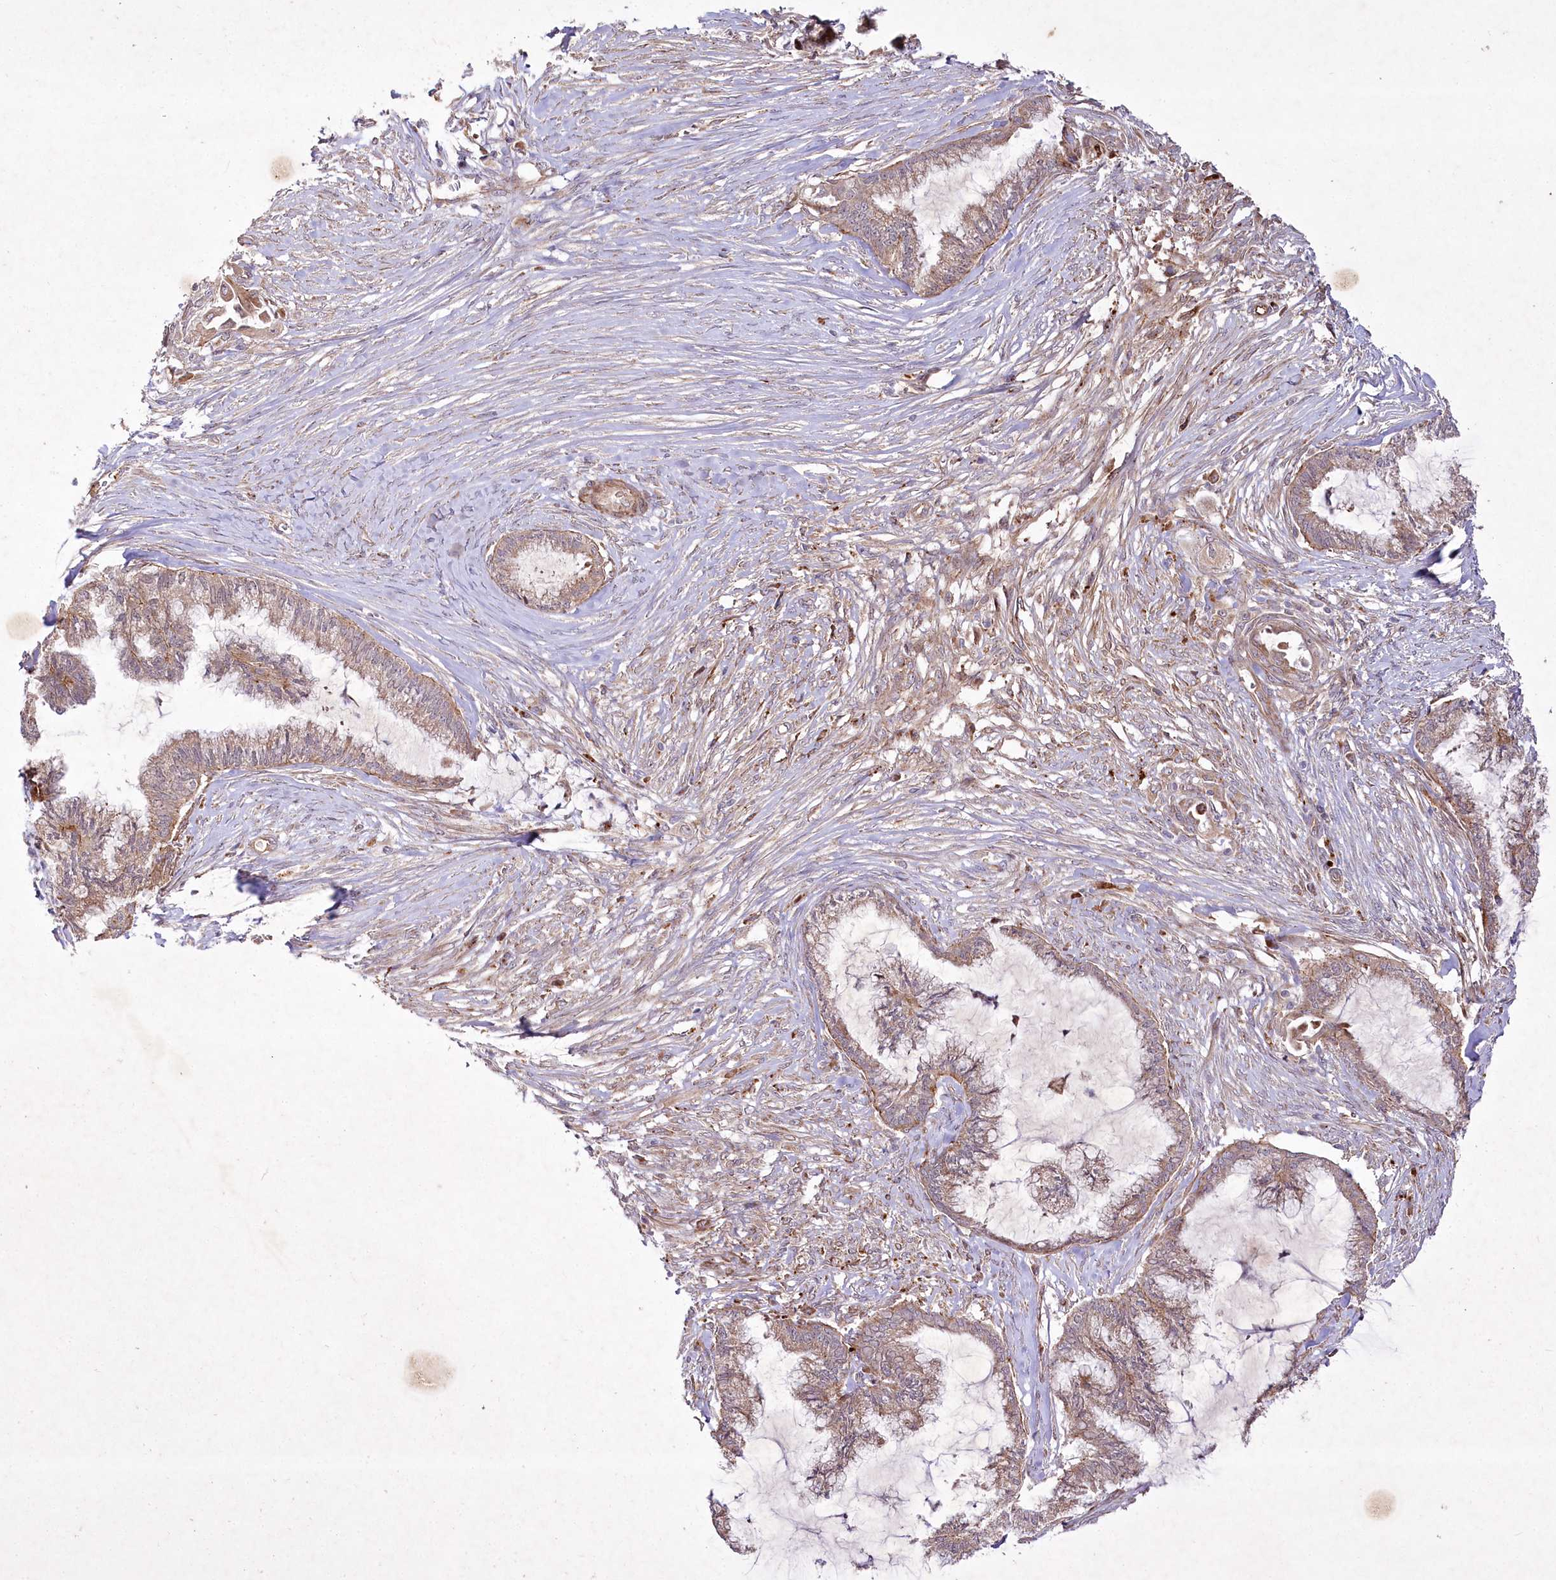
{"staining": {"intensity": "weak", "quantity": ">75%", "location": "cytoplasmic/membranous"}, "tissue": "endometrial cancer", "cell_type": "Tumor cells", "image_type": "cancer", "snomed": [{"axis": "morphology", "description": "Adenocarcinoma, NOS"}, {"axis": "topography", "description": "Endometrium"}], "caption": "Human endometrial adenocarcinoma stained with a protein marker exhibits weak staining in tumor cells.", "gene": "PSTK", "patient": {"sex": "female", "age": 86}}